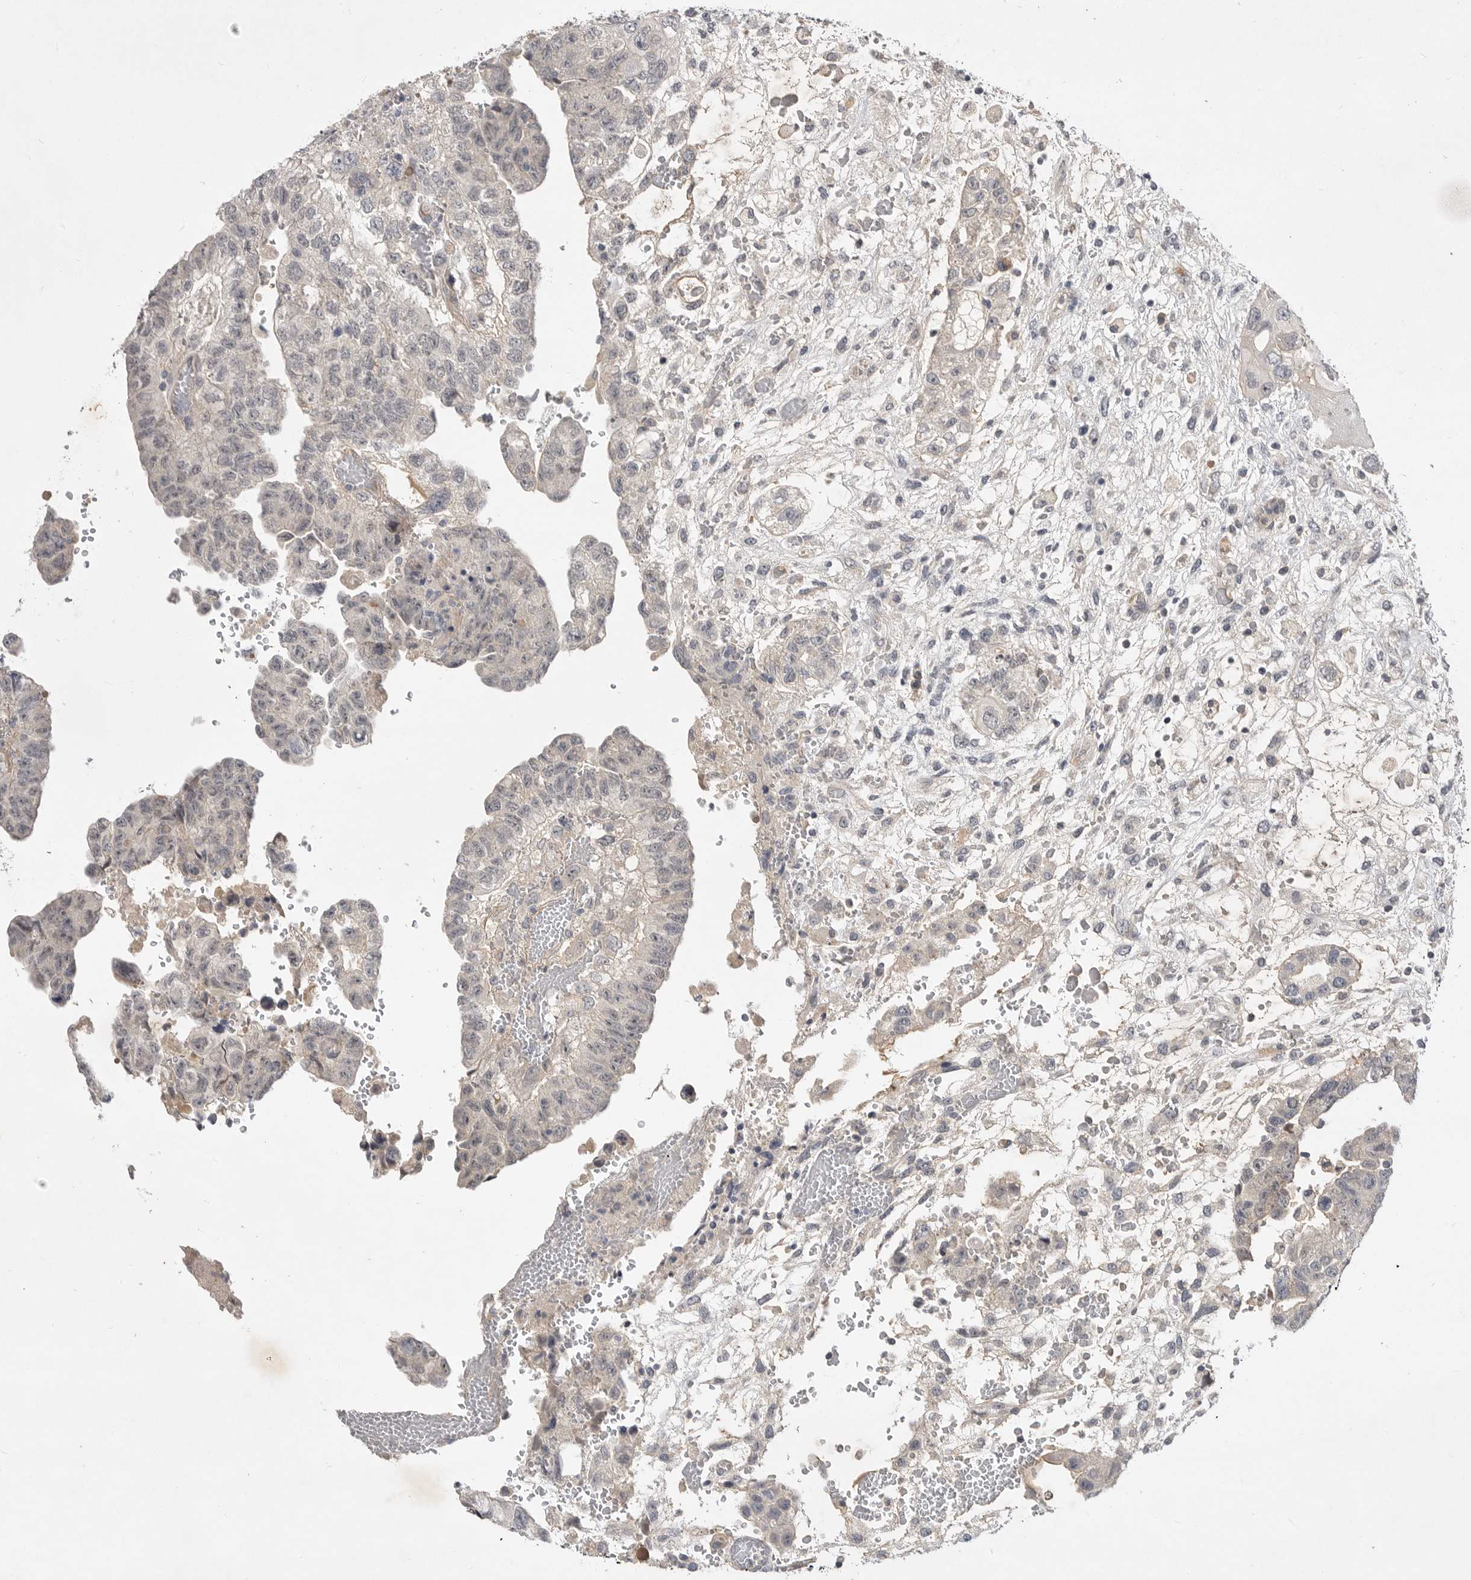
{"staining": {"intensity": "weak", "quantity": "<25%", "location": "cytoplasmic/membranous"}, "tissue": "testis cancer", "cell_type": "Tumor cells", "image_type": "cancer", "snomed": [{"axis": "morphology", "description": "Carcinoma, Embryonal, NOS"}, {"axis": "topography", "description": "Testis"}], "caption": "IHC image of neoplastic tissue: embryonal carcinoma (testis) stained with DAB (3,3'-diaminobenzidine) shows no significant protein positivity in tumor cells.", "gene": "ITGAD", "patient": {"sex": "male", "age": 36}}